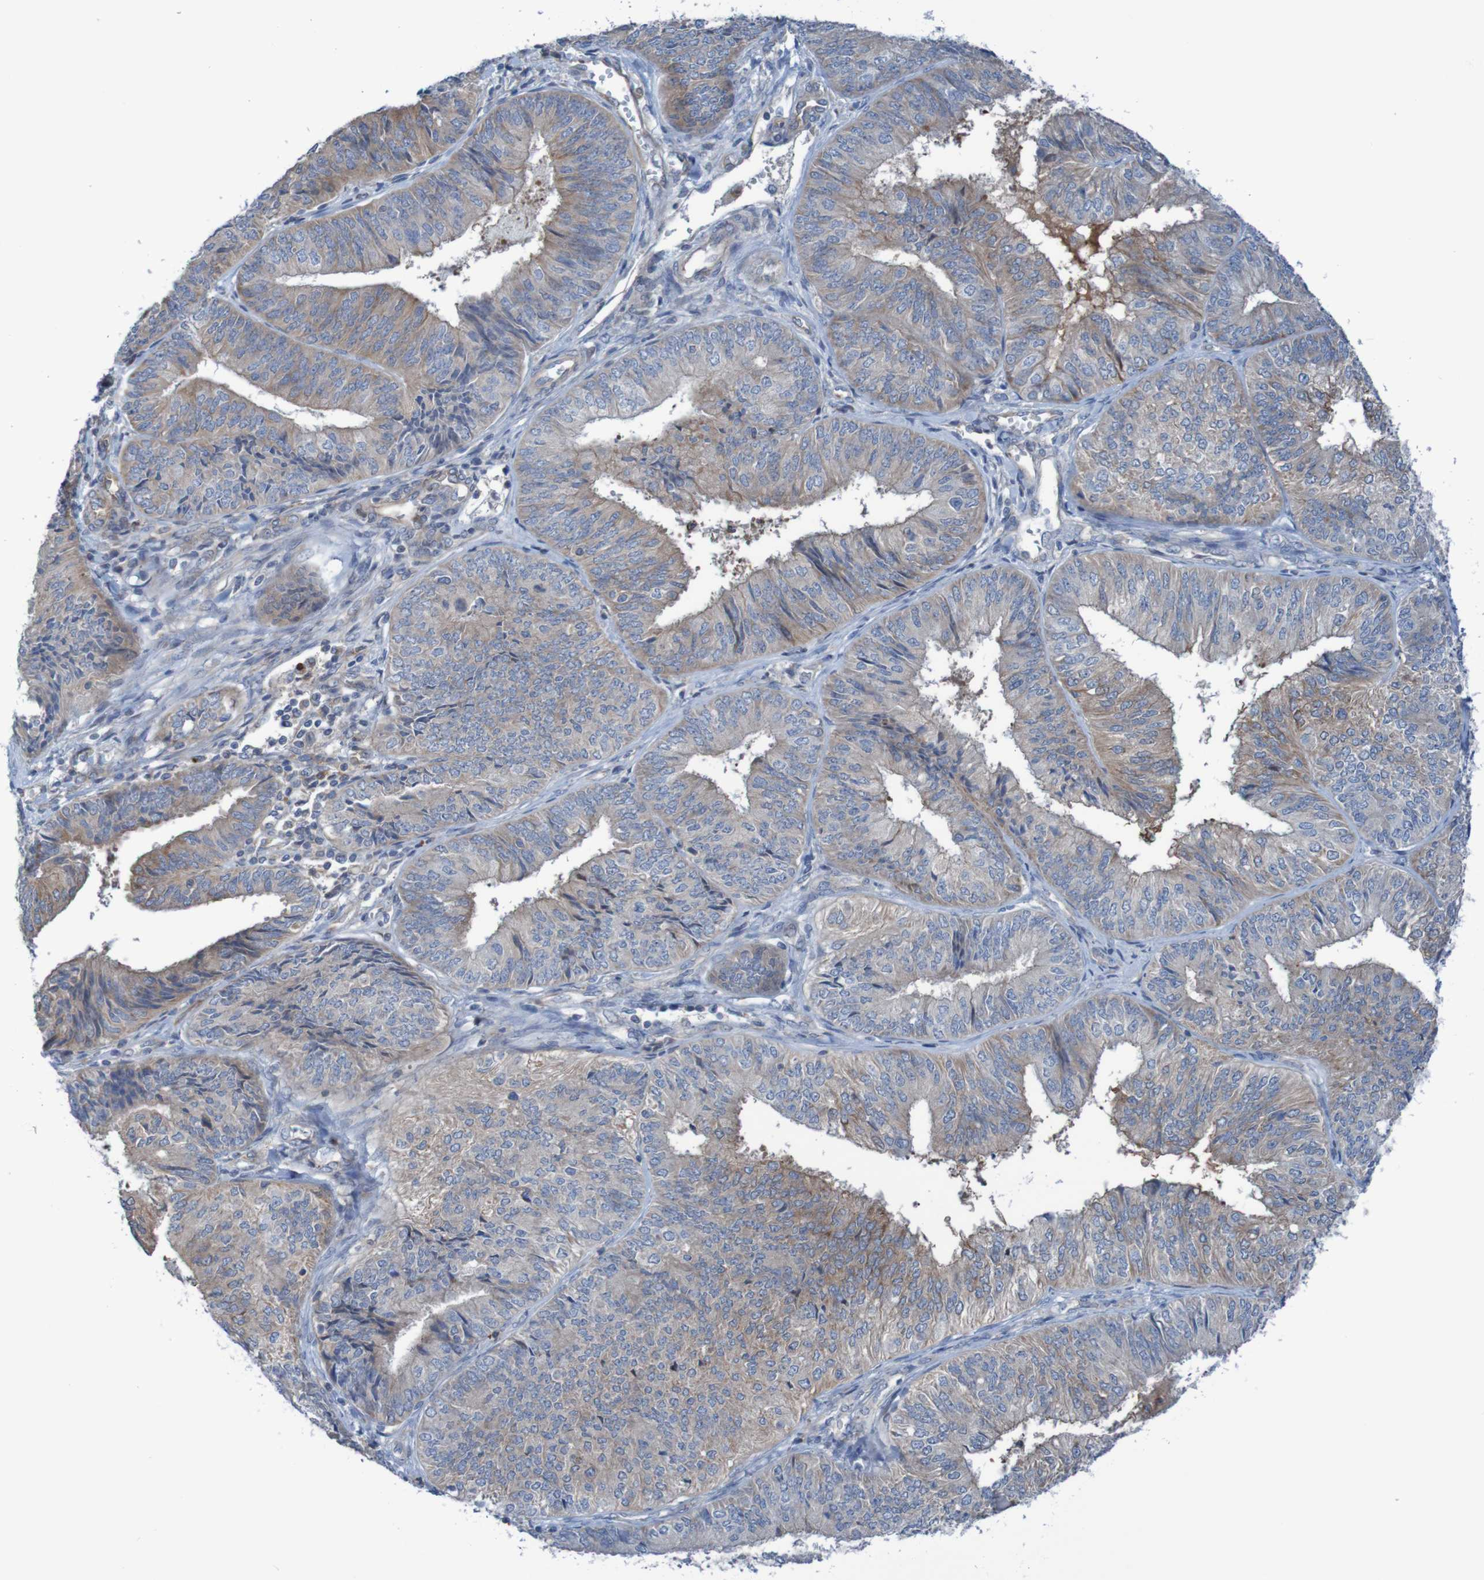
{"staining": {"intensity": "moderate", "quantity": "25%-75%", "location": "cytoplasmic/membranous"}, "tissue": "endometrial cancer", "cell_type": "Tumor cells", "image_type": "cancer", "snomed": [{"axis": "morphology", "description": "Adenocarcinoma, NOS"}, {"axis": "topography", "description": "Endometrium"}], "caption": "Protein positivity by immunohistochemistry (IHC) shows moderate cytoplasmic/membranous positivity in approximately 25%-75% of tumor cells in endometrial cancer.", "gene": "ANGPT4", "patient": {"sex": "female", "age": 58}}